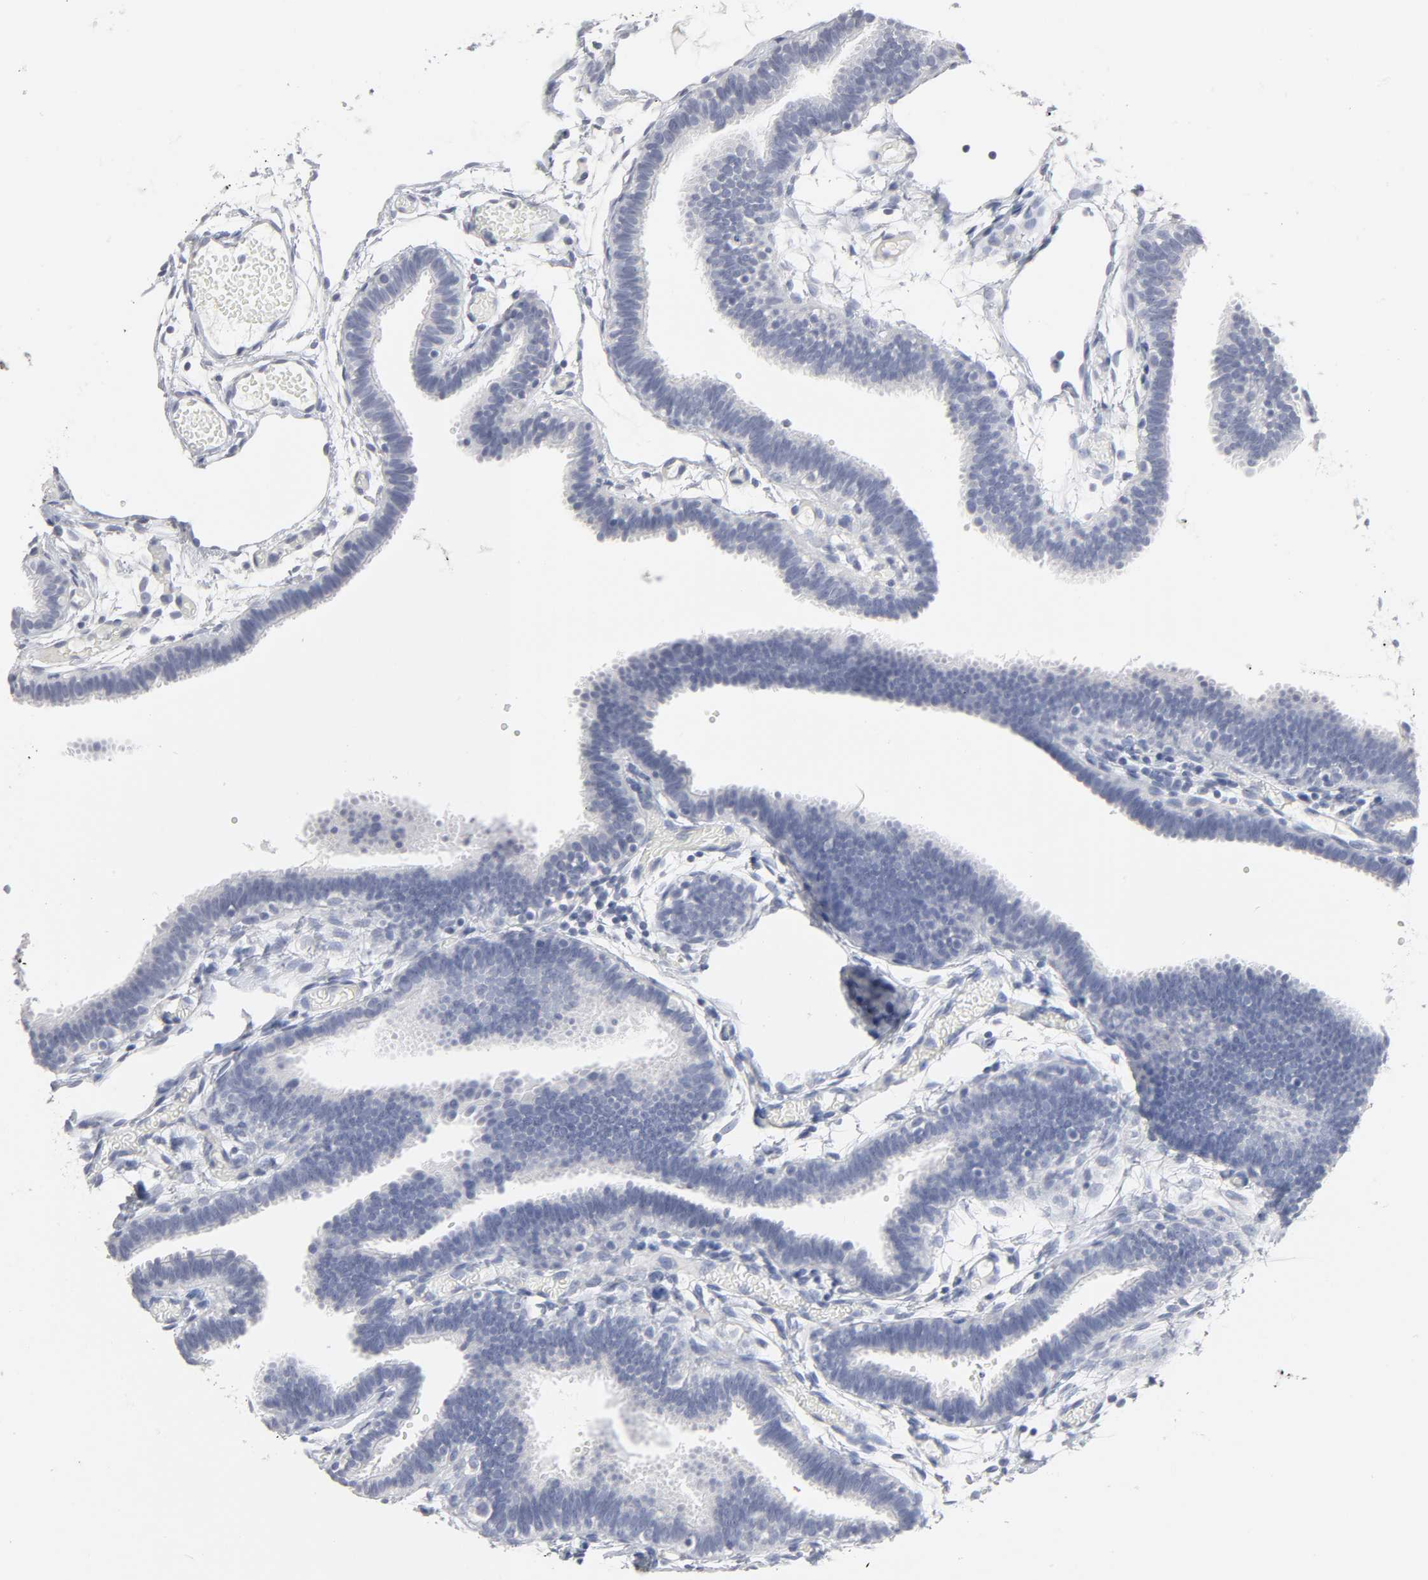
{"staining": {"intensity": "negative", "quantity": "none", "location": "none"}, "tissue": "fallopian tube", "cell_type": "Glandular cells", "image_type": "normal", "snomed": [{"axis": "morphology", "description": "Normal tissue, NOS"}, {"axis": "topography", "description": "Fallopian tube"}], "caption": "Glandular cells show no significant protein staining in unremarkable fallopian tube. (DAB (3,3'-diaminobenzidine) immunohistochemistry (IHC) visualized using brightfield microscopy, high magnification).", "gene": "SLCO1B3", "patient": {"sex": "female", "age": 29}}